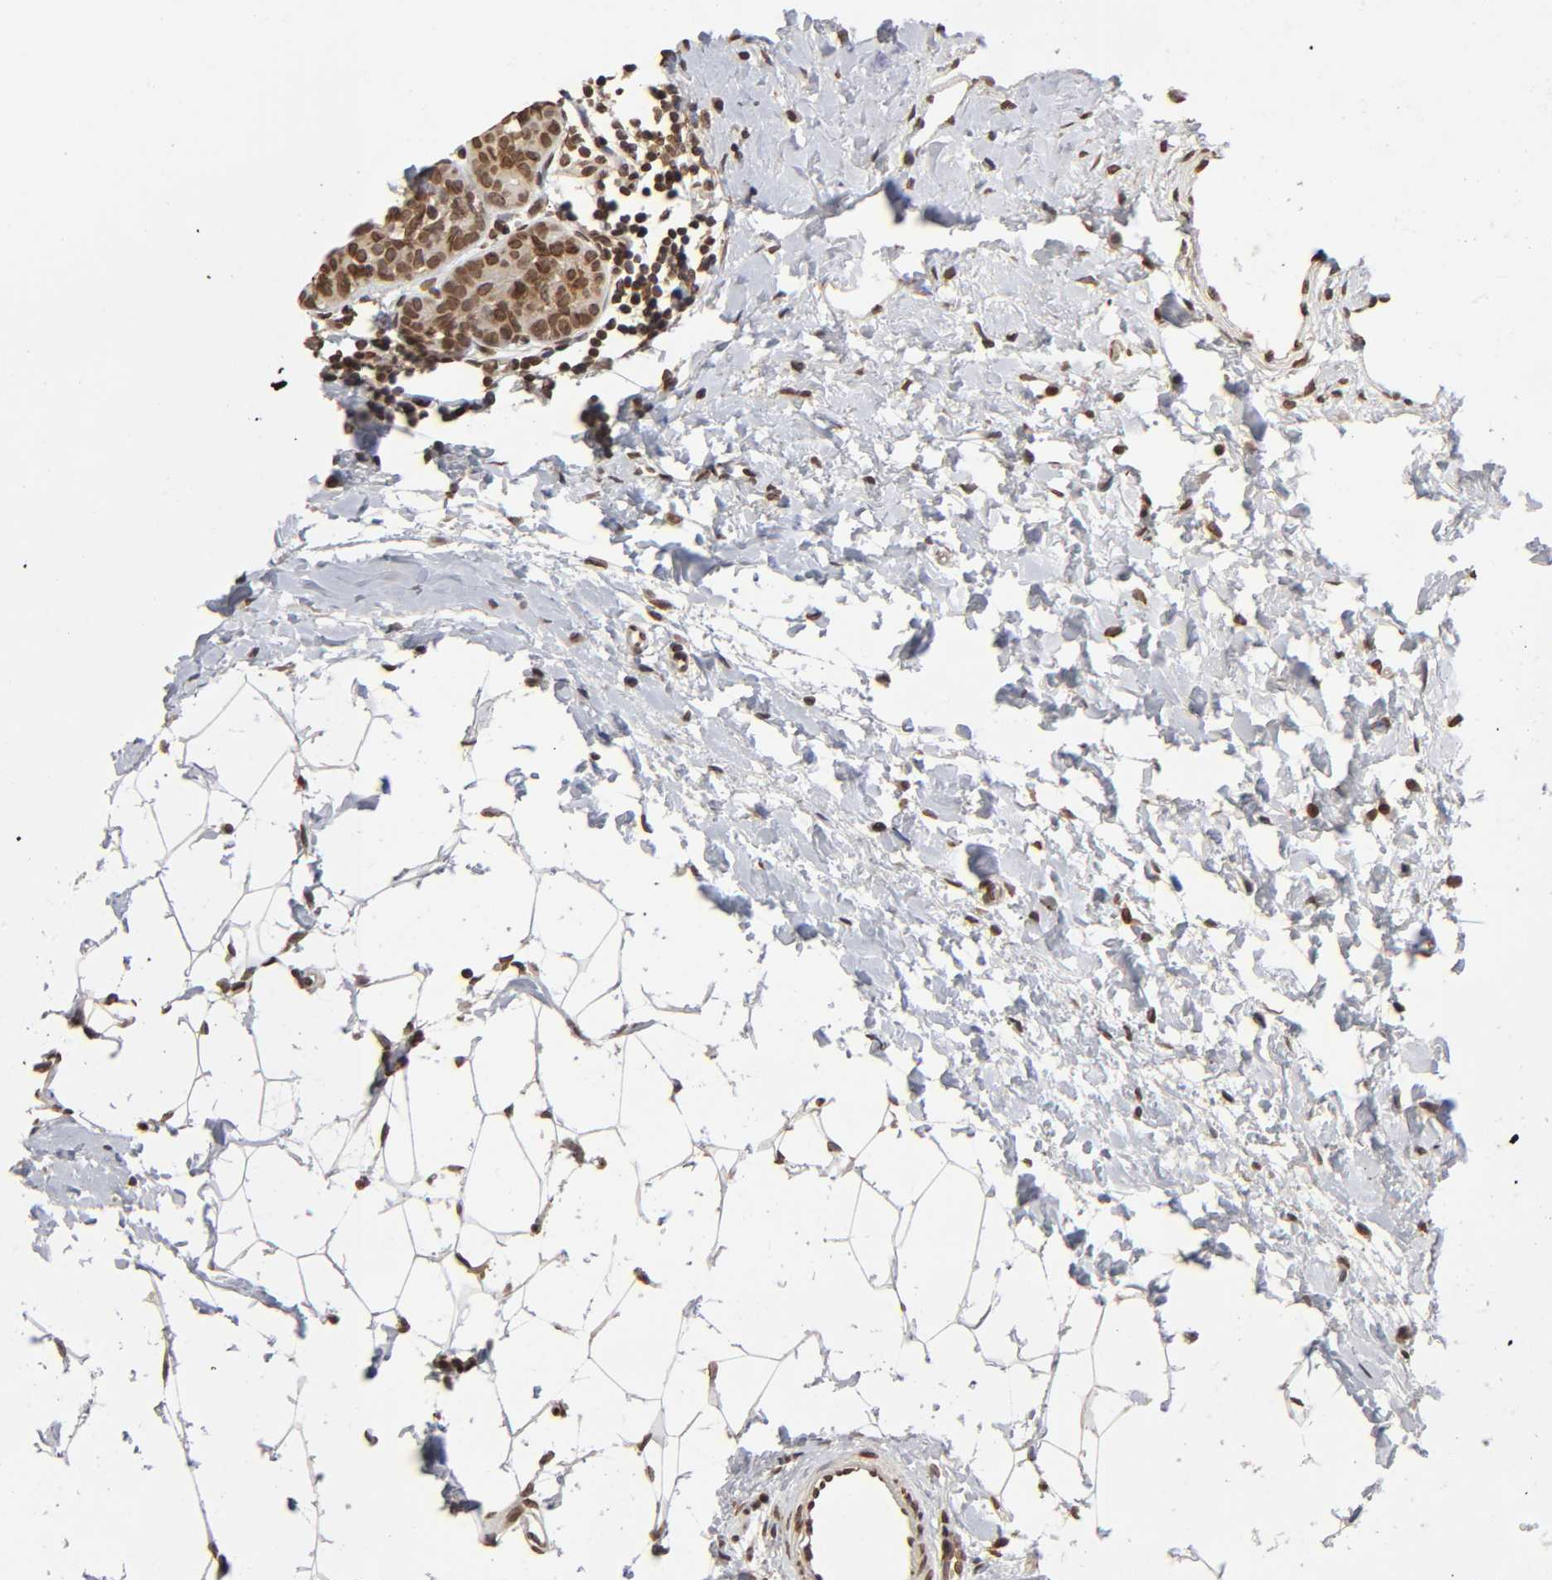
{"staining": {"intensity": "moderate", "quantity": ">75%", "location": "cytoplasmic/membranous,nuclear"}, "tissue": "breast cancer", "cell_type": "Tumor cells", "image_type": "cancer", "snomed": [{"axis": "morphology", "description": "Lobular carcinoma, in situ"}, {"axis": "morphology", "description": "Lobular carcinoma"}, {"axis": "topography", "description": "Breast"}], "caption": "Immunohistochemistry (DAB (3,3'-diaminobenzidine)) staining of human breast lobular carcinoma in situ reveals moderate cytoplasmic/membranous and nuclear protein staining in approximately >75% of tumor cells.", "gene": "MLLT6", "patient": {"sex": "female", "age": 41}}